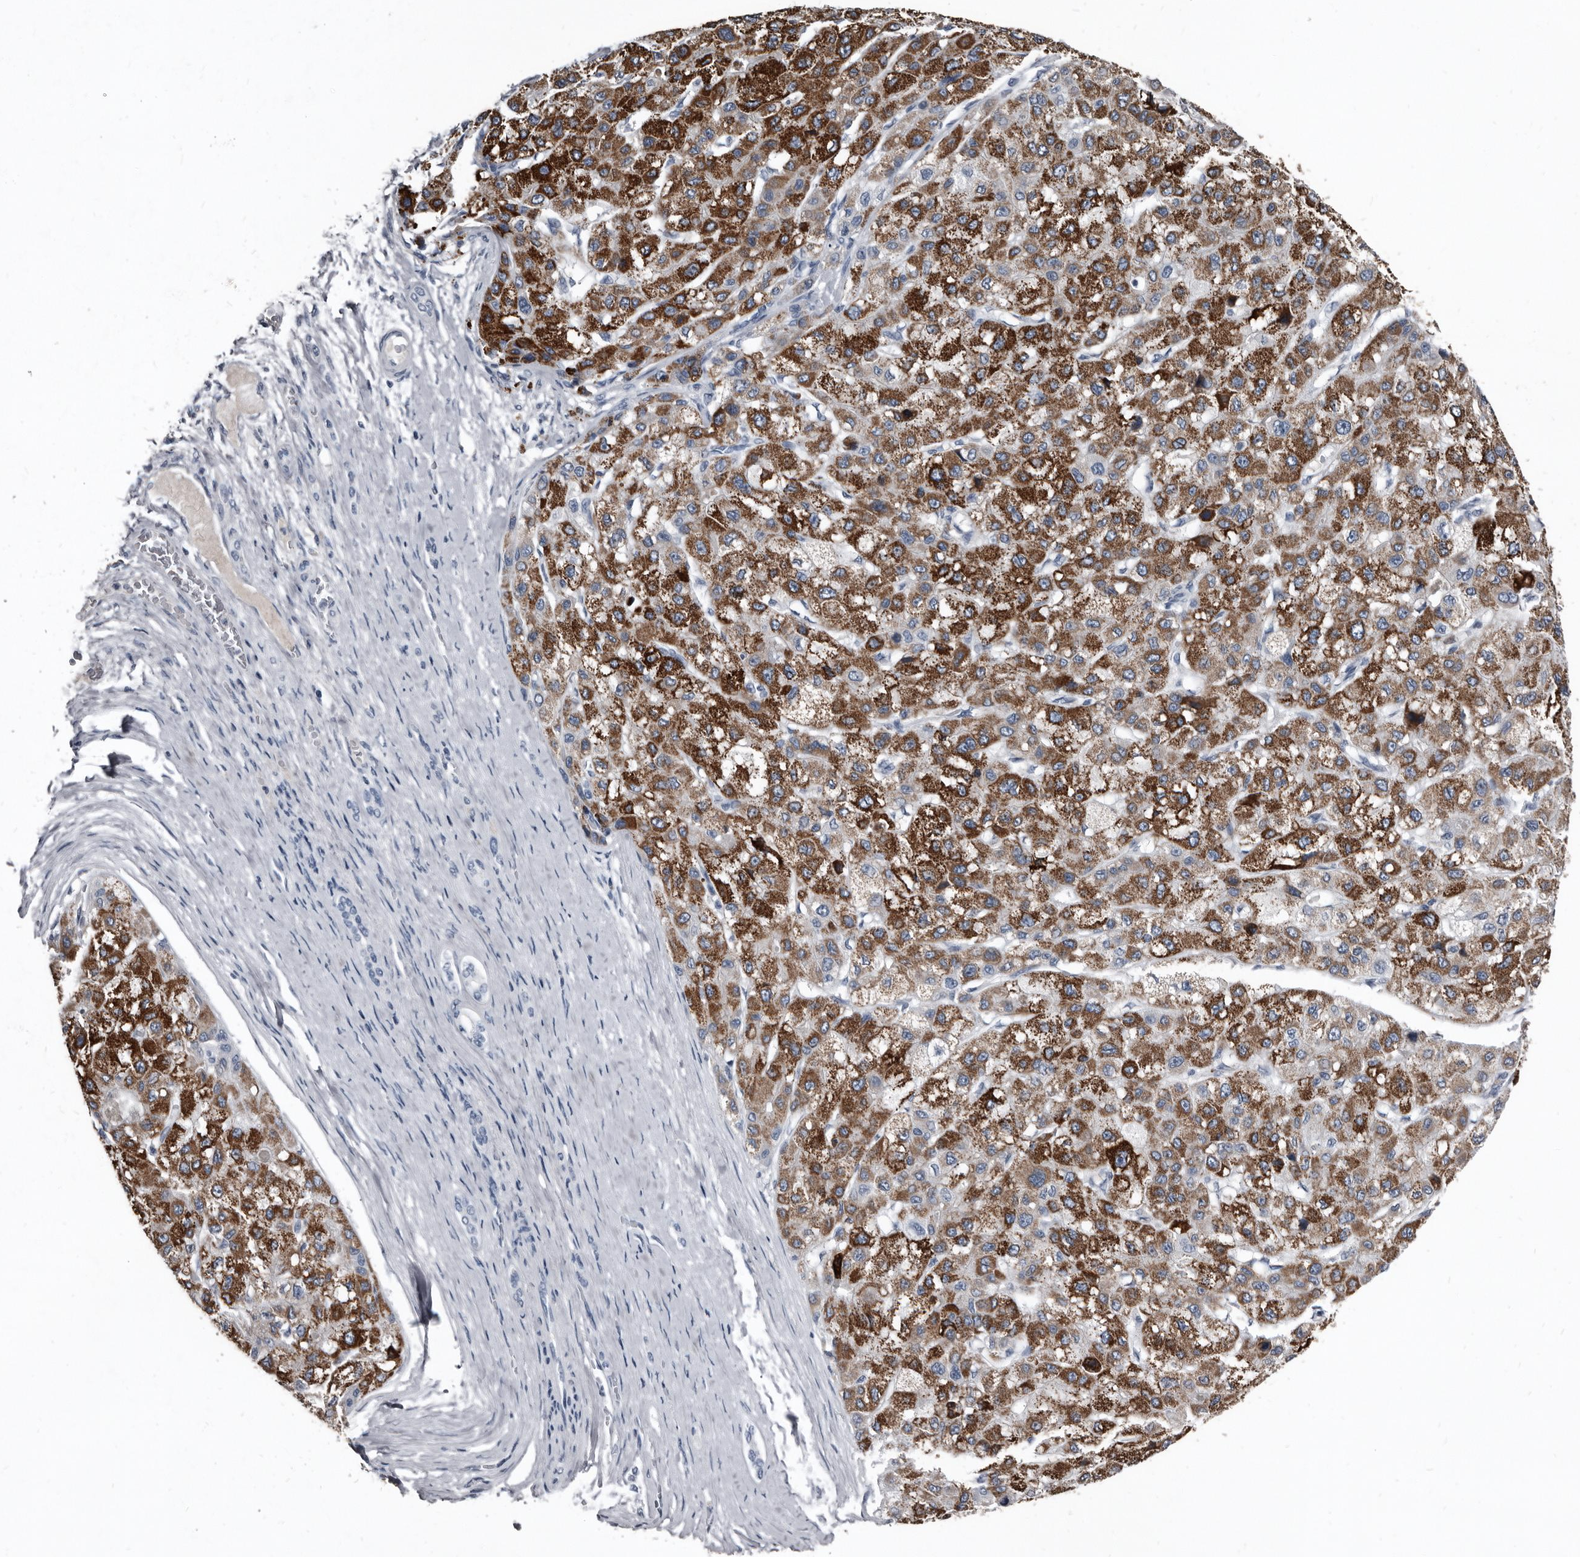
{"staining": {"intensity": "strong", "quantity": "25%-75%", "location": "cytoplasmic/membranous"}, "tissue": "liver cancer", "cell_type": "Tumor cells", "image_type": "cancer", "snomed": [{"axis": "morphology", "description": "Carcinoma, Hepatocellular, NOS"}, {"axis": "topography", "description": "Liver"}], "caption": "Liver cancer stained with immunohistochemistry (IHC) displays strong cytoplasmic/membranous staining in approximately 25%-75% of tumor cells.", "gene": "GREB1", "patient": {"sex": "male", "age": 80}}